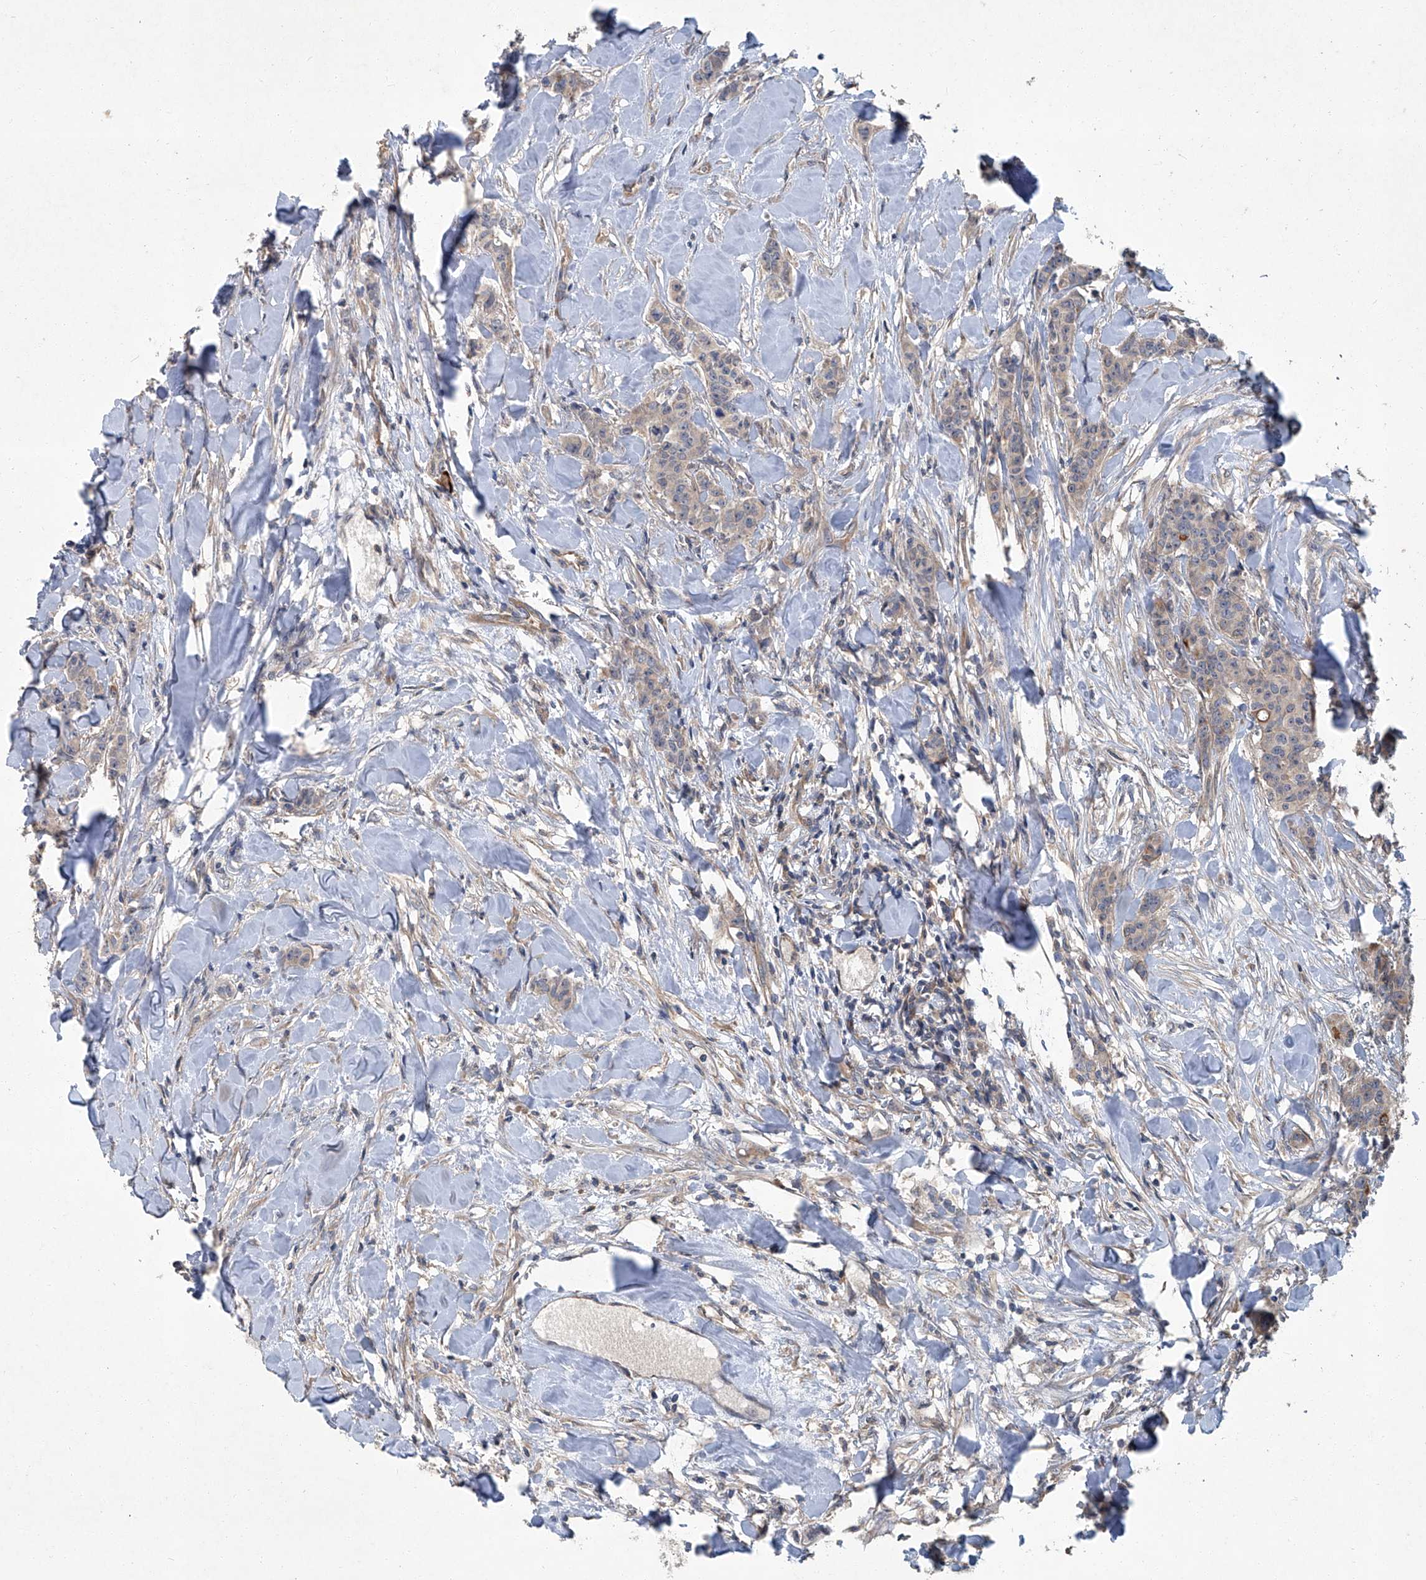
{"staining": {"intensity": "weak", "quantity": "25%-75%", "location": "cytoplasmic/membranous"}, "tissue": "breast cancer", "cell_type": "Tumor cells", "image_type": "cancer", "snomed": [{"axis": "morphology", "description": "Duct carcinoma"}, {"axis": "topography", "description": "Breast"}], "caption": "DAB immunohistochemical staining of breast cancer (infiltrating ductal carcinoma) displays weak cytoplasmic/membranous protein expression in about 25%-75% of tumor cells.", "gene": "ANKRD34A", "patient": {"sex": "female", "age": 40}}